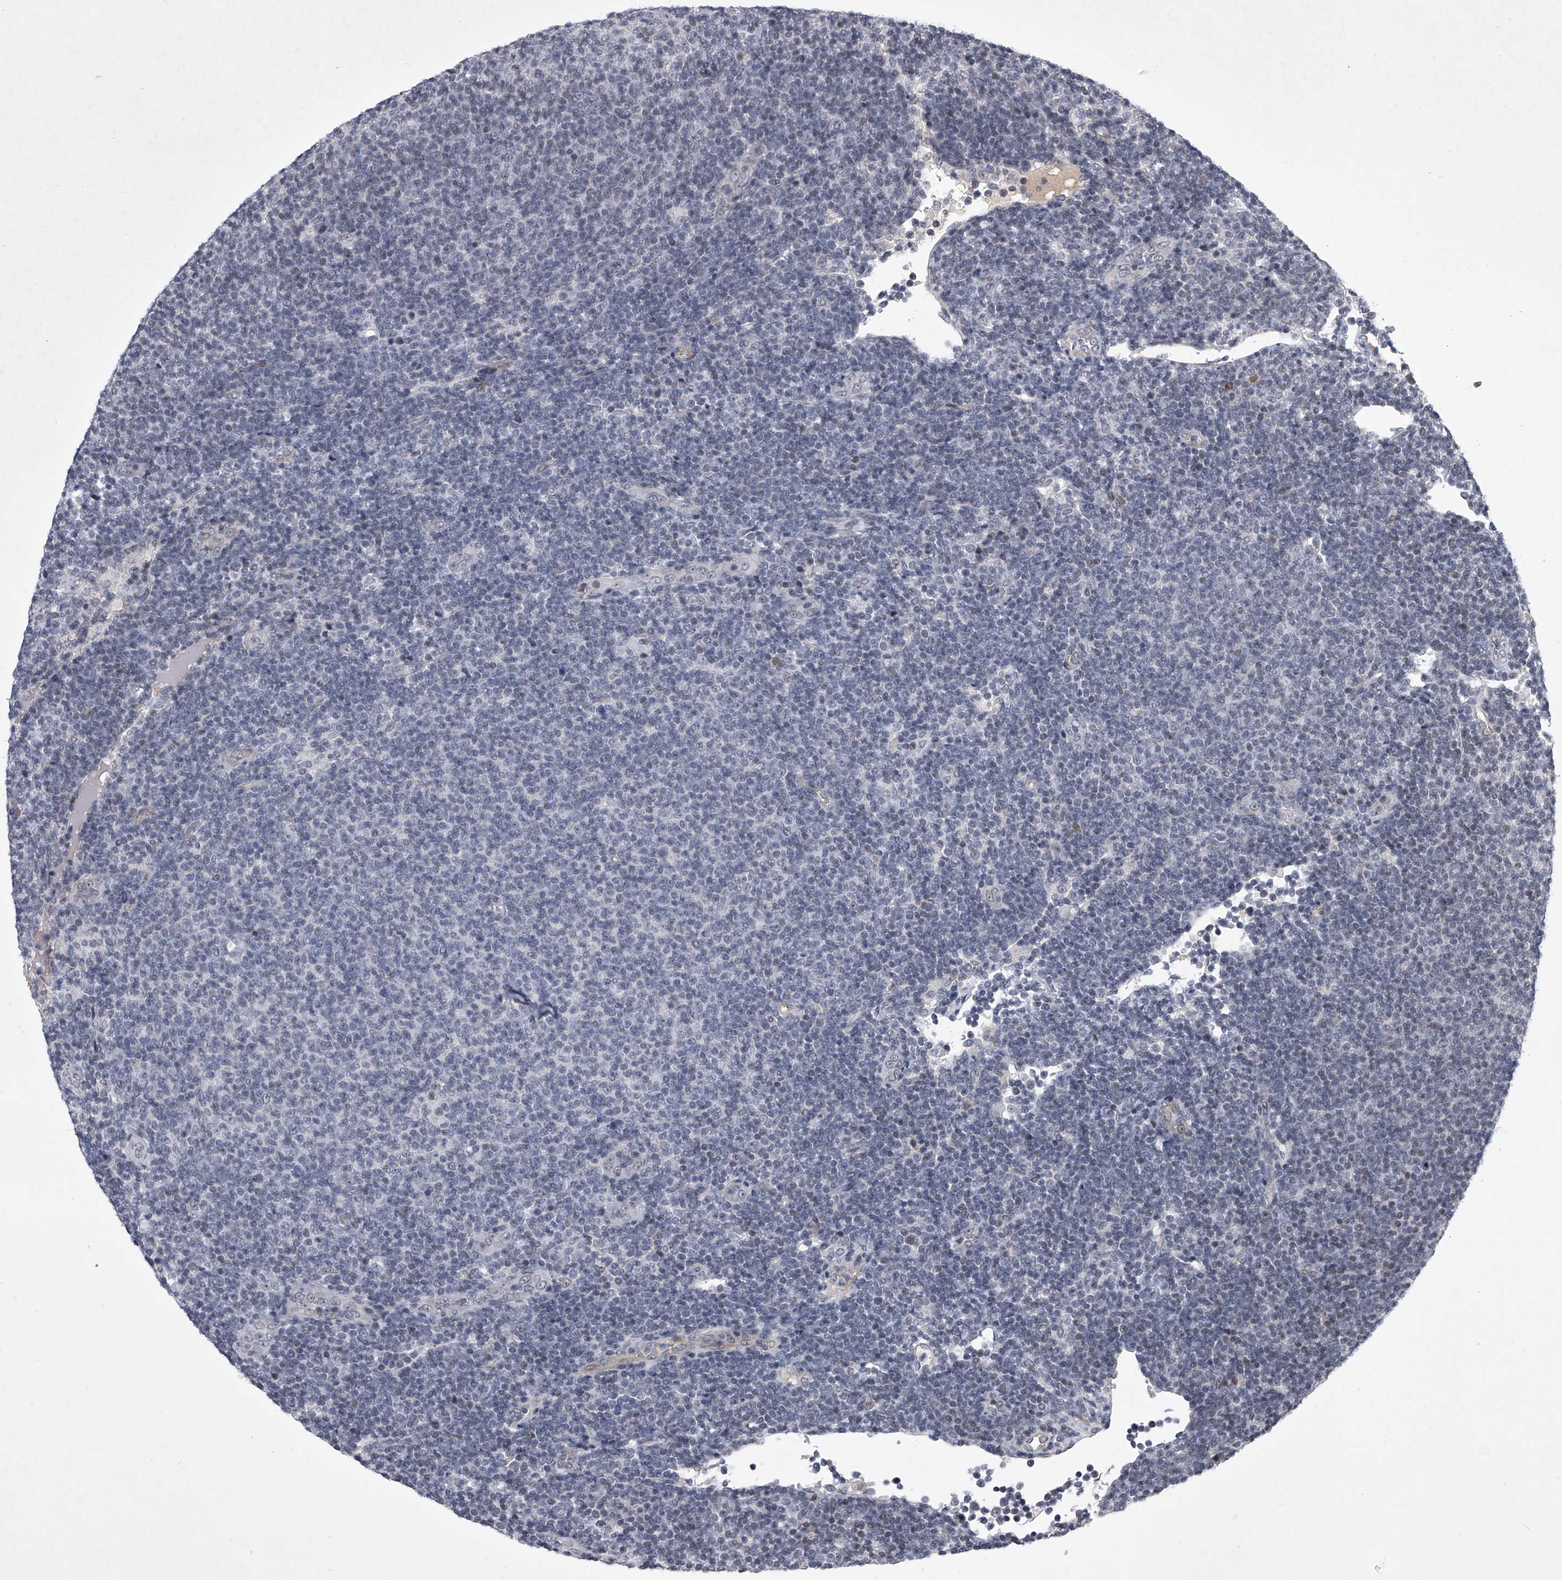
{"staining": {"intensity": "negative", "quantity": "none", "location": "none"}, "tissue": "lymphoma", "cell_type": "Tumor cells", "image_type": "cancer", "snomed": [{"axis": "morphology", "description": "Malignant lymphoma, non-Hodgkin's type, Low grade"}, {"axis": "topography", "description": "Lymph node"}], "caption": "Tumor cells are negative for brown protein staining in lymphoma.", "gene": "ZNF76", "patient": {"sex": "male", "age": 66}}